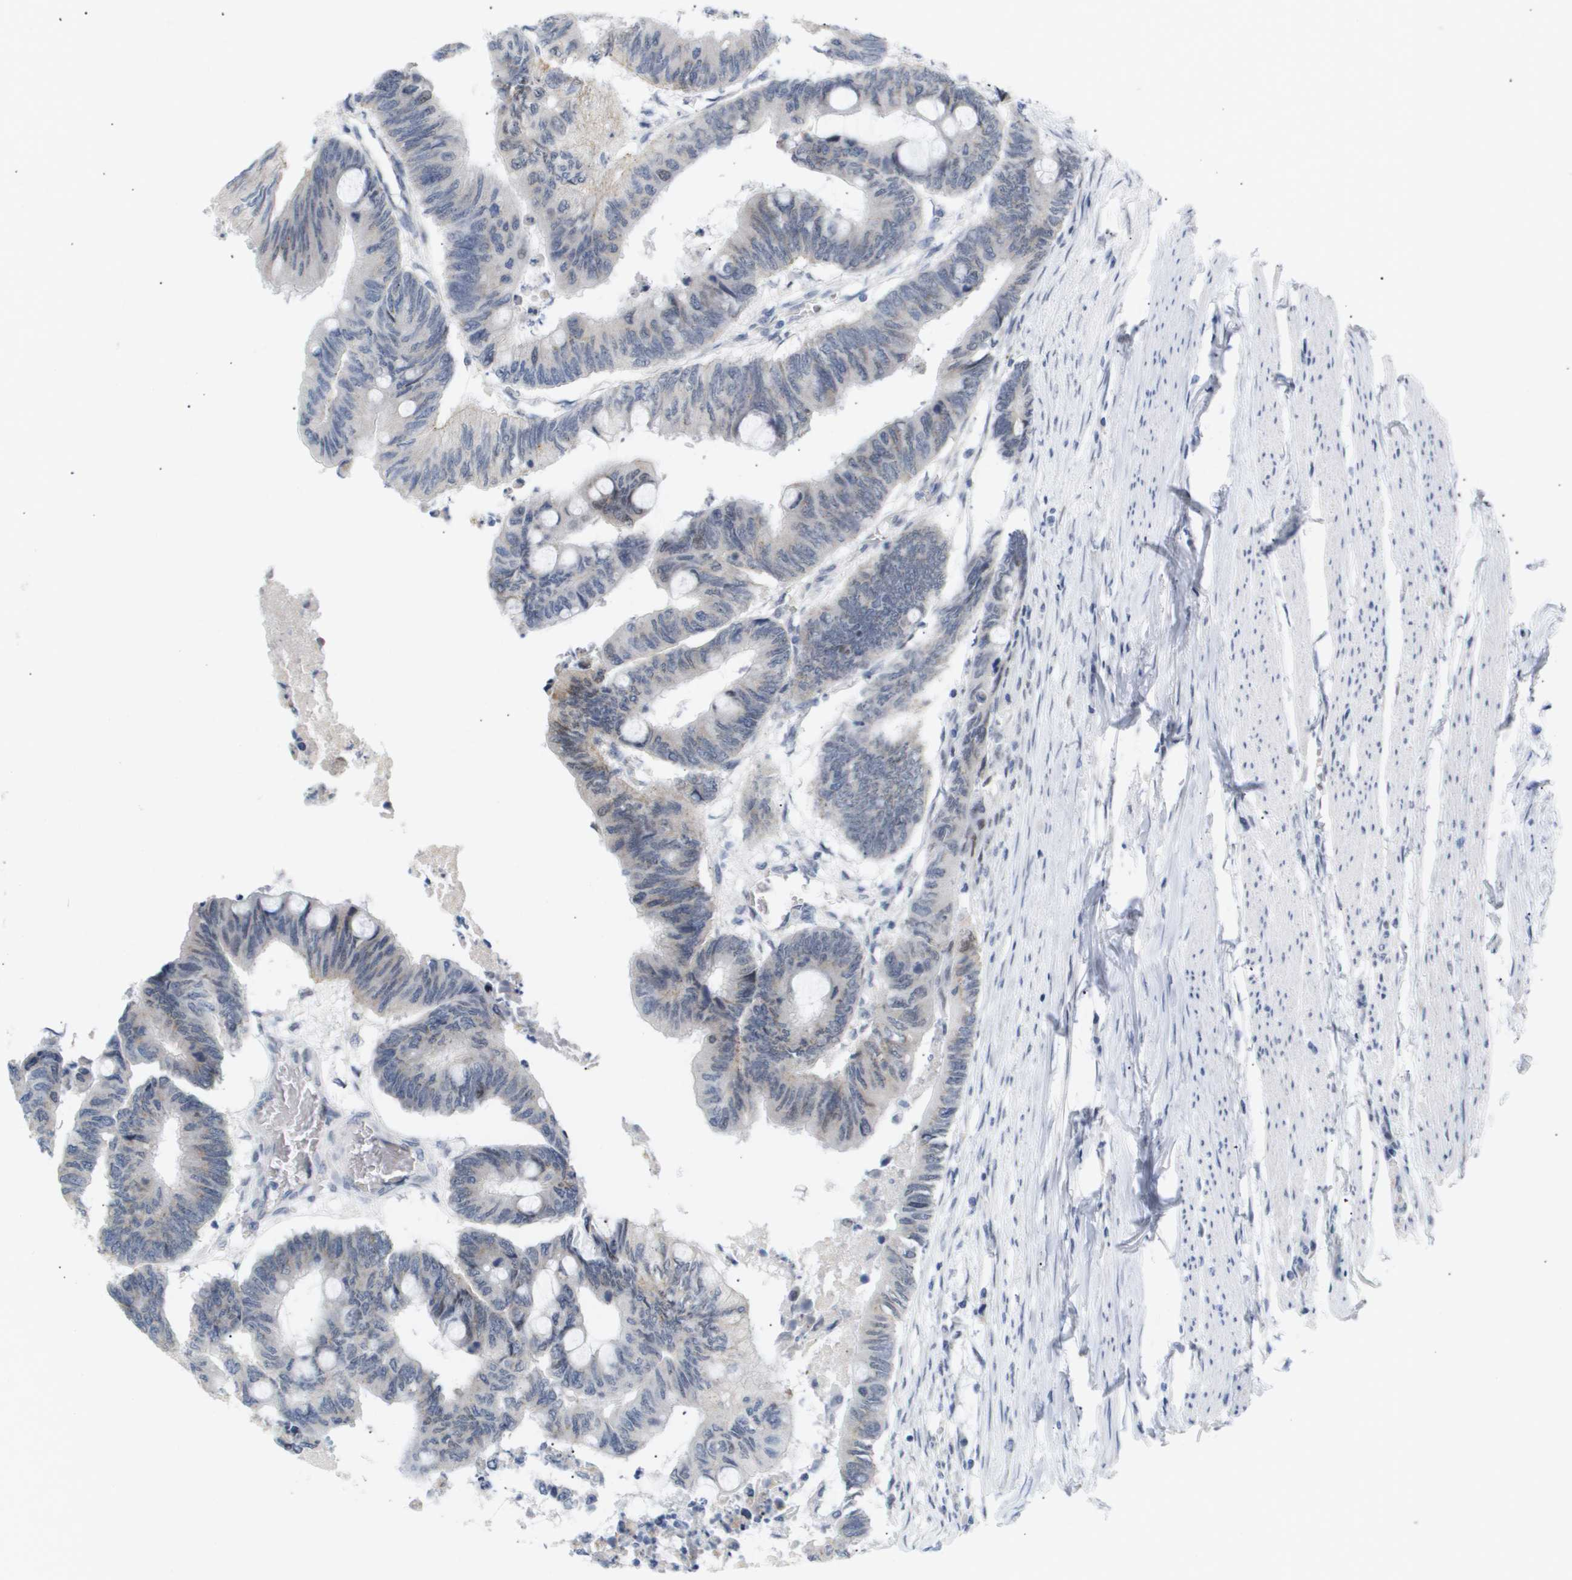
{"staining": {"intensity": "weak", "quantity": "<25%", "location": "nuclear"}, "tissue": "colorectal cancer", "cell_type": "Tumor cells", "image_type": "cancer", "snomed": [{"axis": "morphology", "description": "Normal tissue, NOS"}, {"axis": "morphology", "description": "Adenocarcinoma, NOS"}, {"axis": "topography", "description": "Rectum"}, {"axis": "topography", "description": "Peripheral nerve tissue"}], "caption": "High magnification brightfield microscopy of colorectal cancer (adenocarcinoma) stained with DAB (brown) and counterstained with hematoxylin (blue): tumor cells show no significant staining.", "gene": "PPARD", "patient": {"sex": "male", "age": 92}}